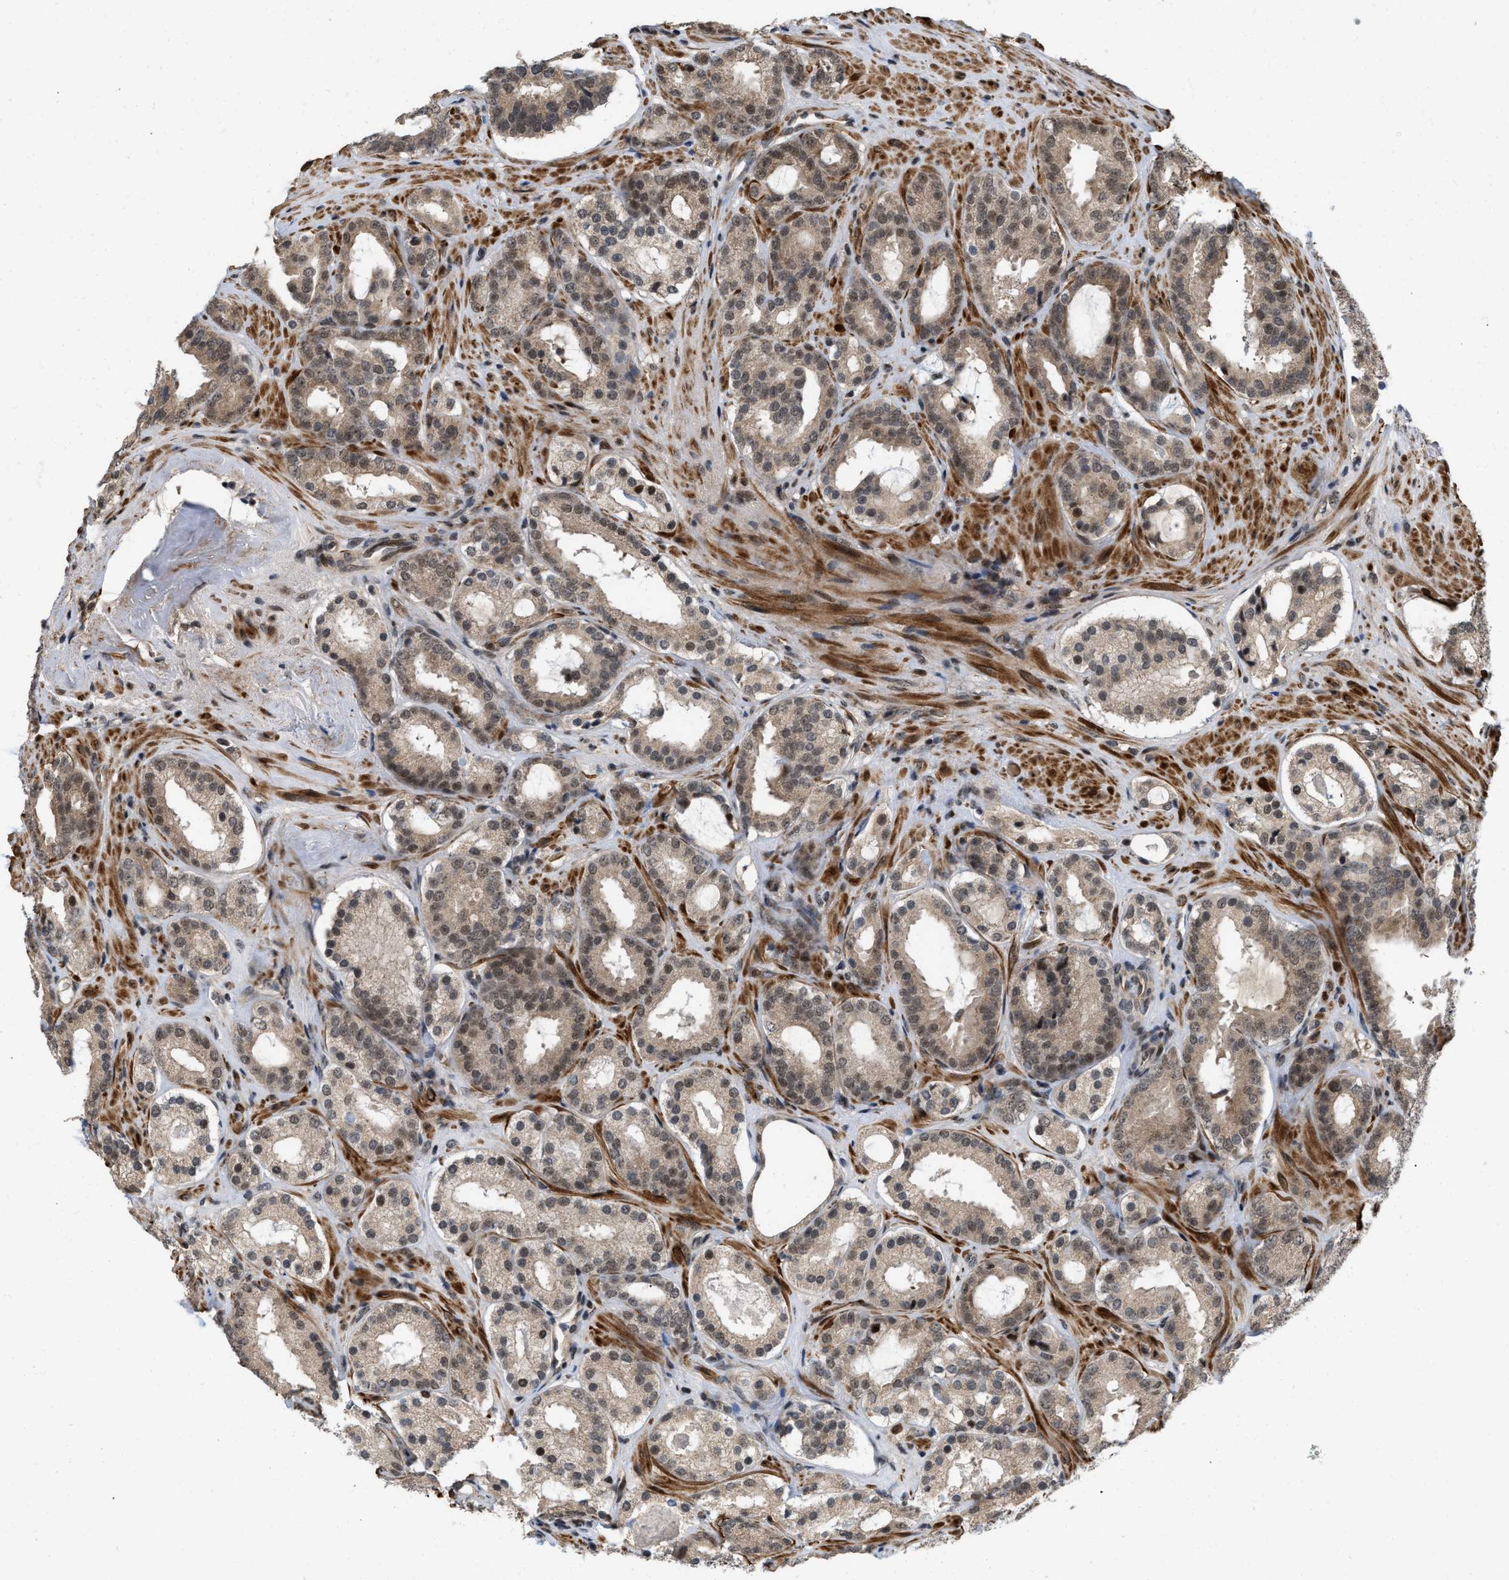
{"staining": {"intensity": "moderate", "quantity": ">75%", "location": "nuclear"}, "tissue": "prostate cancer", "cell_type": "Tumor cells", "image_type": "cancer", "snomed": [{"axis": "morphology", "description": "Adenocarcinoma, Low grade"}, {"axis": "topography", "description": "Prostate"}], "caption": "A photomicrograph of human prostate adenocarcinoma (low-grade) stained for a protein reveals moderate nuclear brown staining in tumor cells.", "gene": "ANKRD11", "patient": {"sex": "male", "age": 69}}